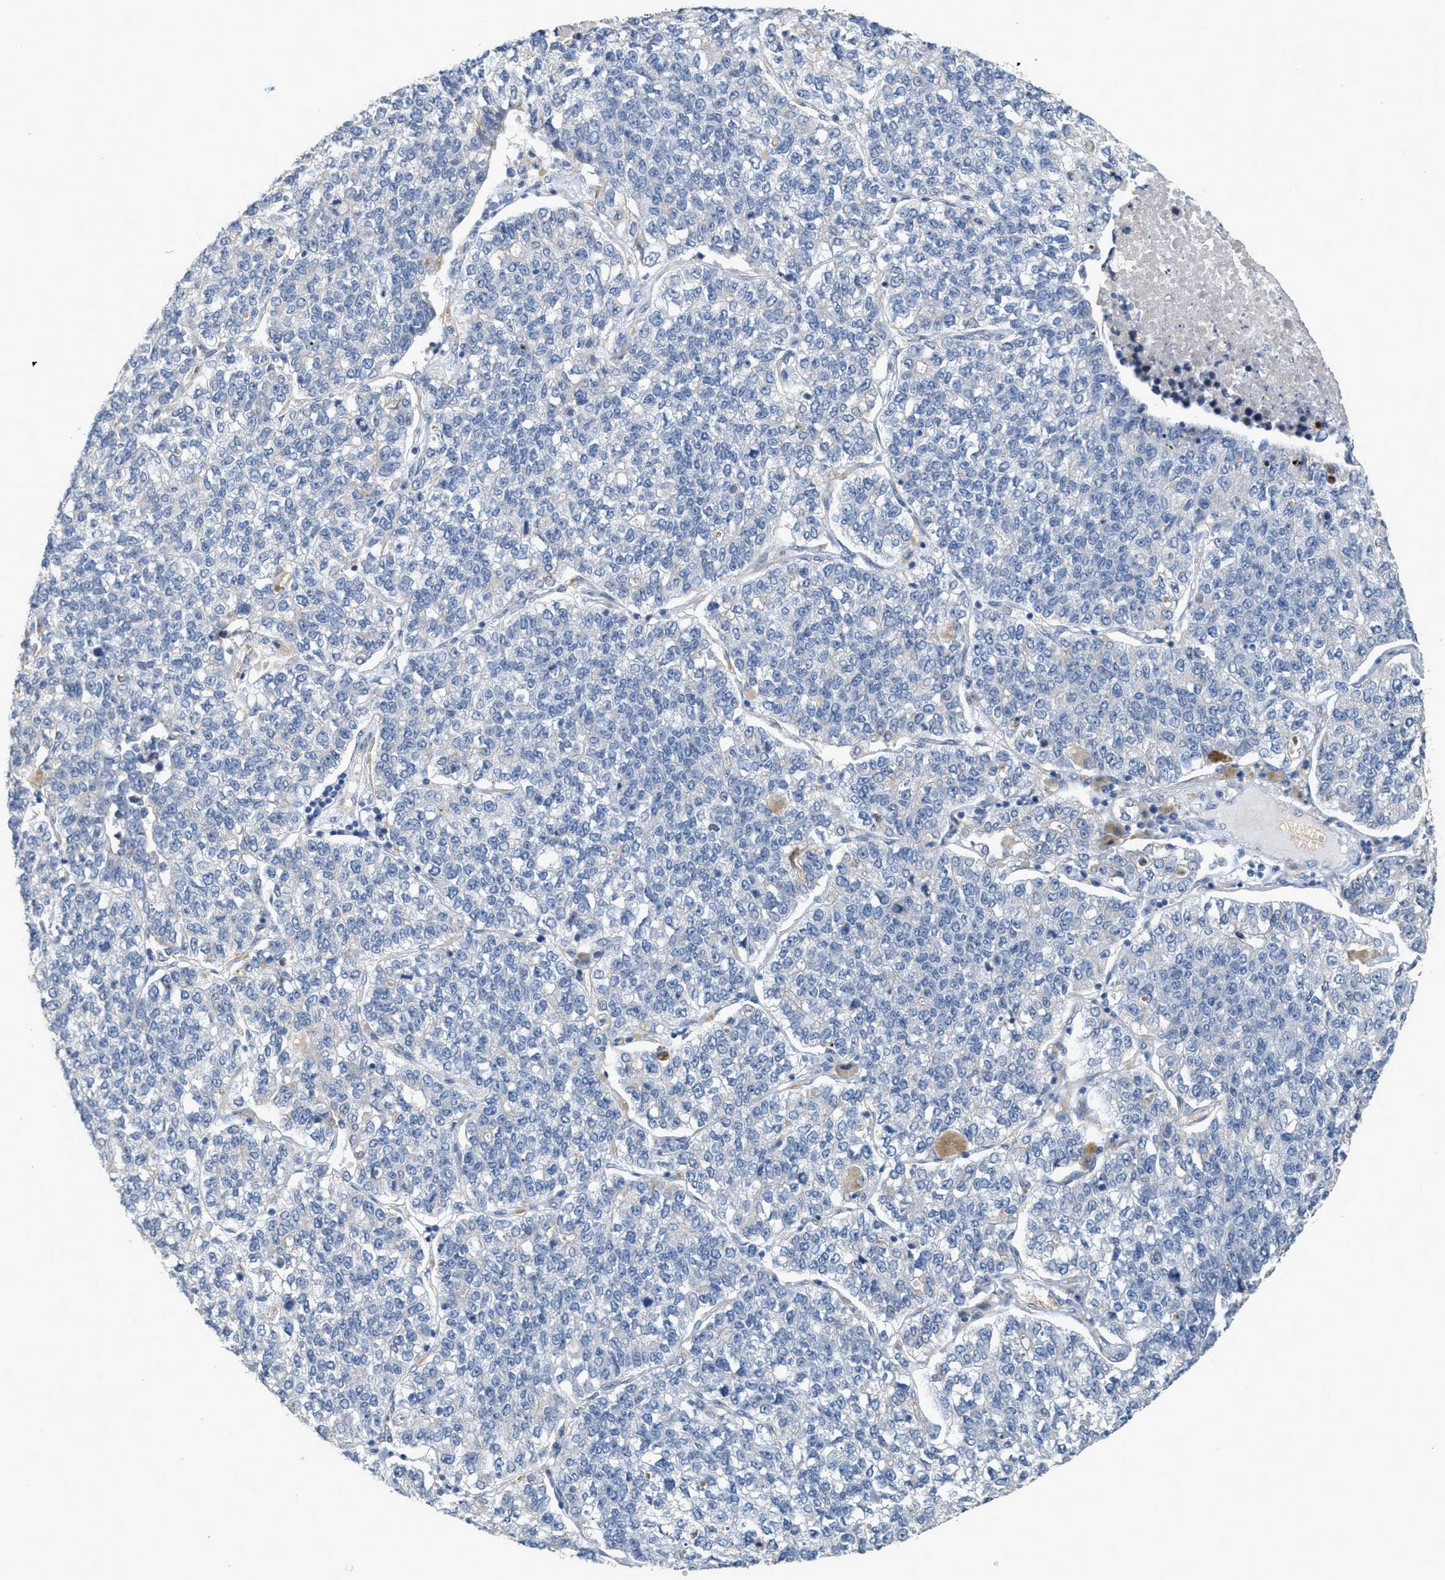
{"staining": {"intensity": "negative", "quantity": "none", "location": "none"}, "tissue": "lung cancer", "cell_type": "Tumor cells", "image_type": "cancer", "snomed": [{"axis": "morphology", "description": "Adenocarcinoma, NOS"}, {"axis": "topography", "description": "Lung"}], "caption": "Human lung cancer (adenocarcinoma) stained for a protein using immunohistochemistry displays no expression in tumor cells.", "gene": "MRS2", "patient": {"sex": "male", "age": 49}}